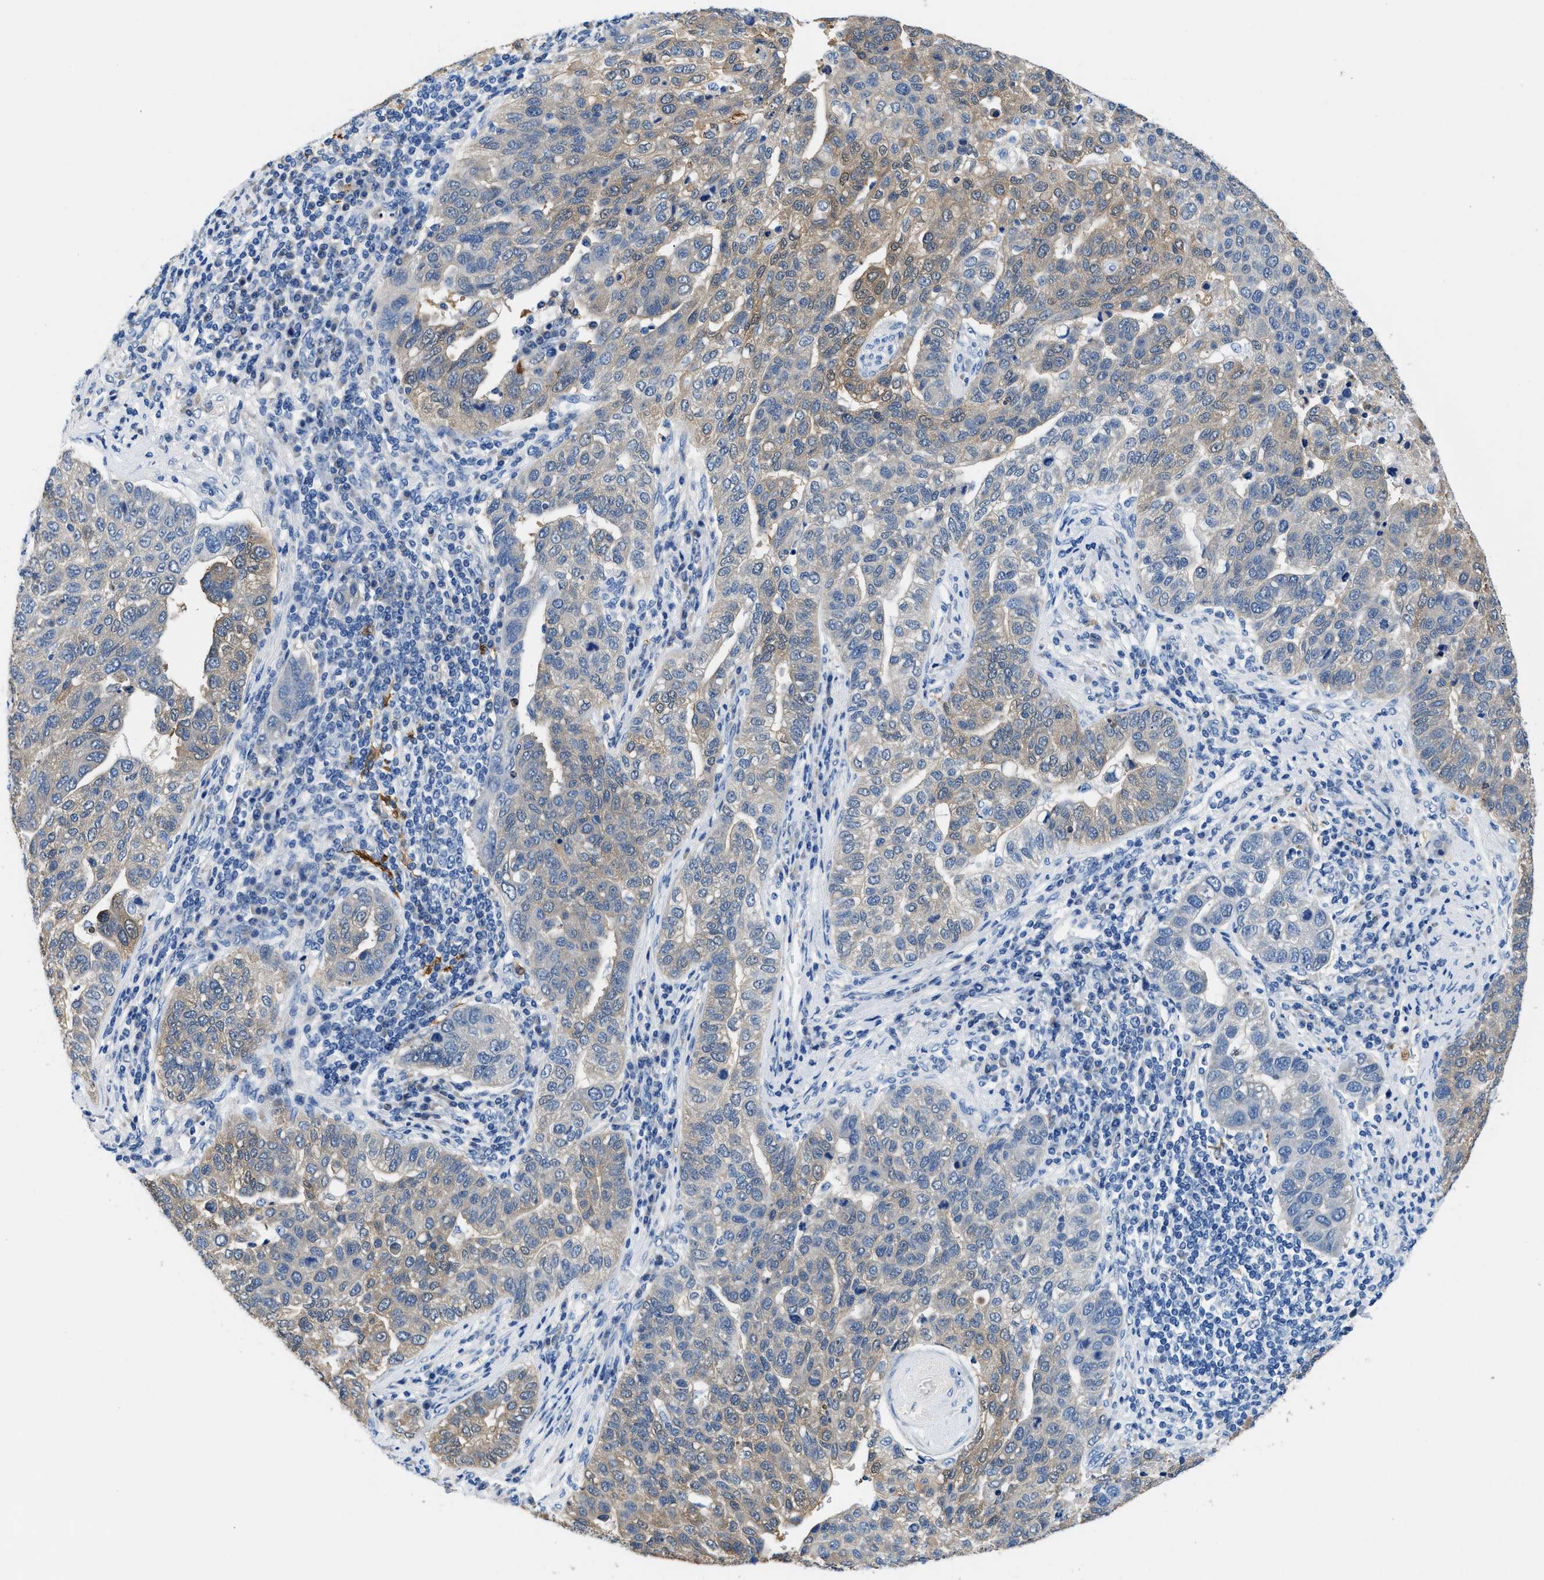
{"staining": {"intensity": "weak", "quantity": "25%-75%", "location": "cytoplasmic/membranous"}, "tissue": "pancreatic cancer", "cell_type": "Tumor cells", "image_type": "cancer", "snomed": [{"axis": "morphology", "description": "Adenocarcinoma, NOS"}, {"axis": "topography", "description": "Pancreas"}], "caption": "Immunohistochemistry (IHC) micrograph of pancreatic cancer (adenocarcinoma) stained for a protein (brown), which reveals low levels of weak cytoplasmic/membranous staining in approximately 25%-75% of tumor cells.", "gene": "FADS6", "patient": {"sex": "female", "age": 61}}